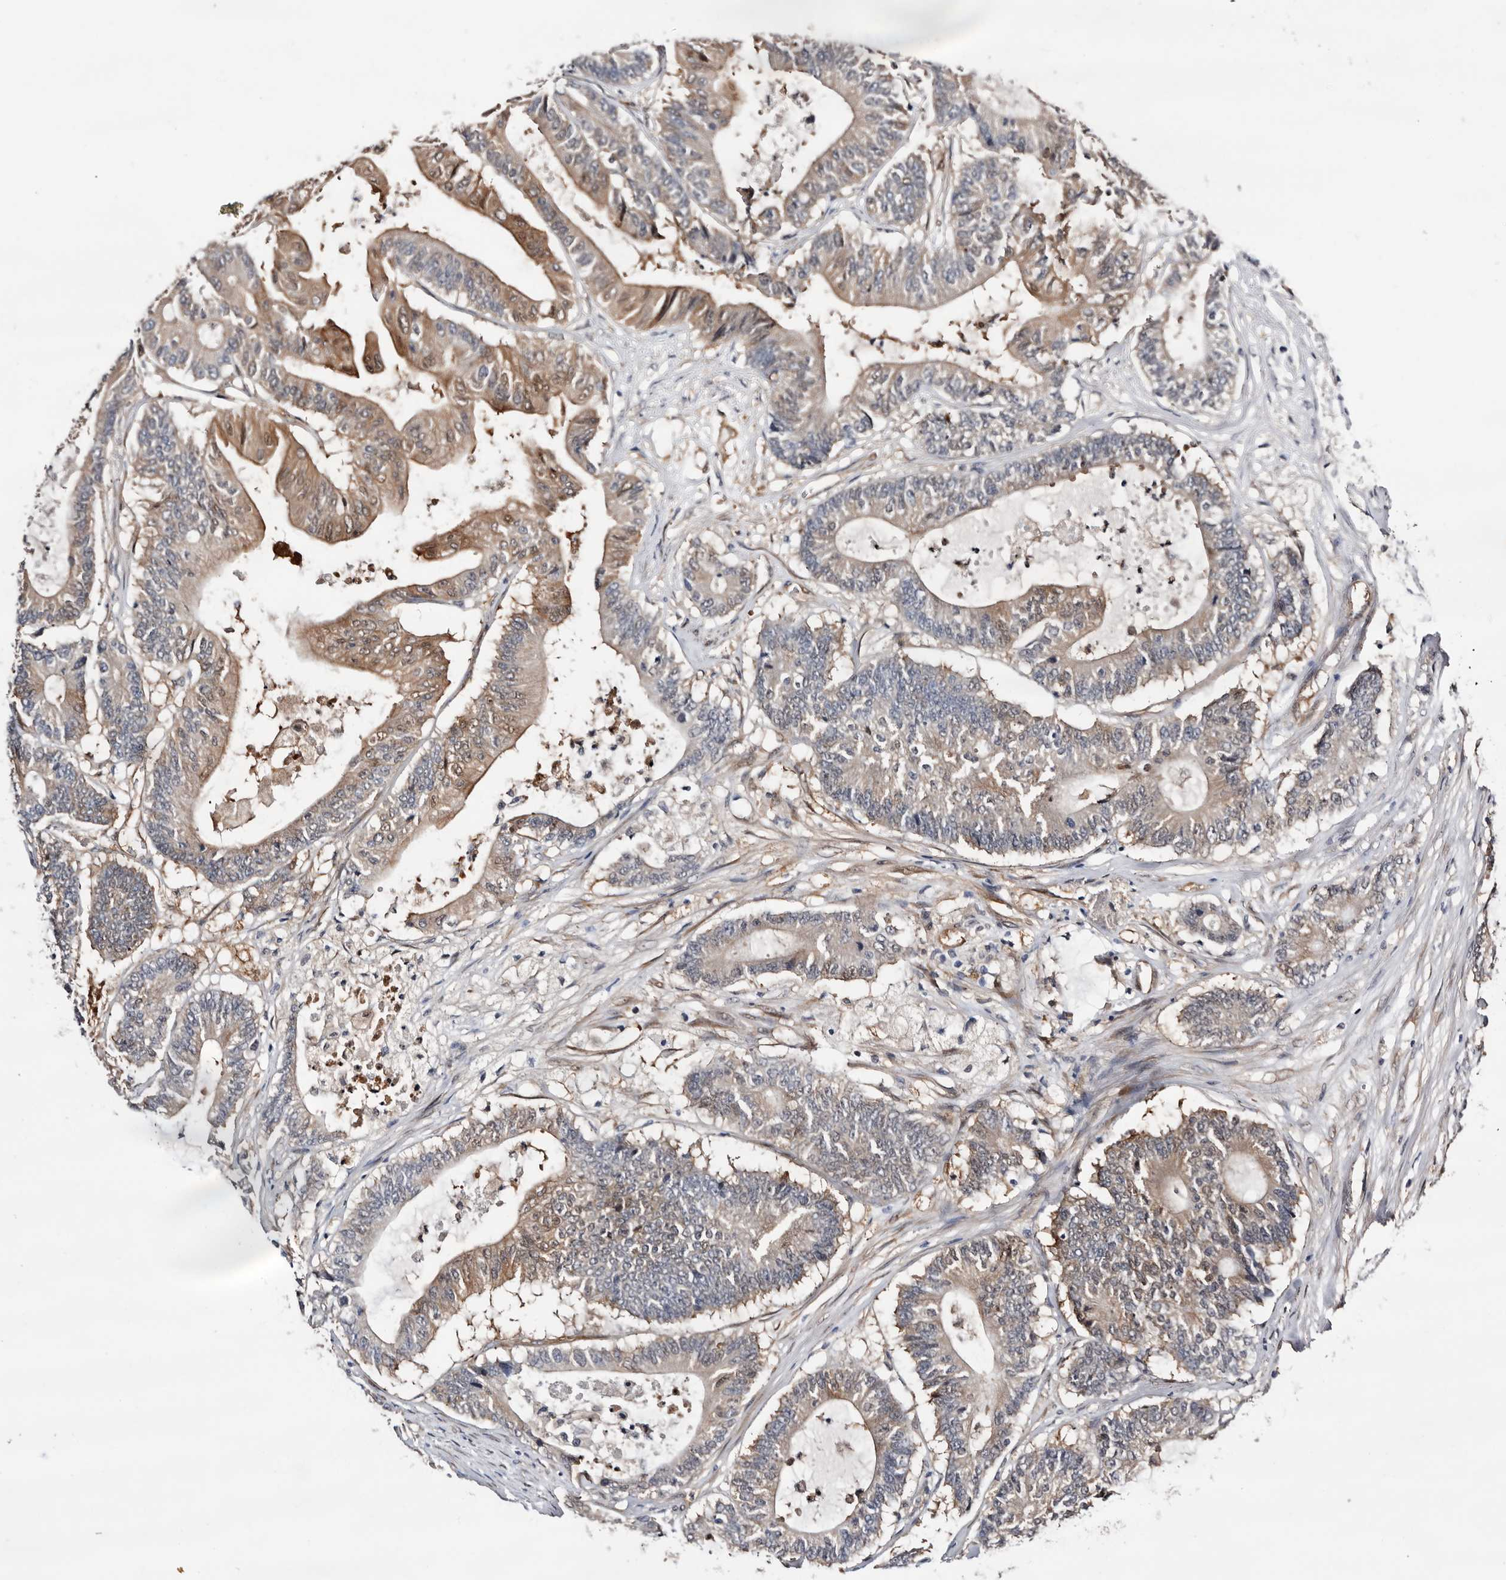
{"staining": {"intensity": "moderate", "quantity": "25%-75%", "location": "cytoplasmic/membranous,nuclear"}, "tissue": "colorectal cancer", "cell_type": "Tumor cells", "image_type": "cancer", "snomed": [{"axis": "morphology", "description": "Adenocarcinoma, NOS"}, {"axis": "topography", "description": "Colon"}], "caption": "Immunohistochemical staining of colorectal cancer exhibits medium levels of moderate cytoplasmic/membranous and nuclear expression in about 25%-75% of tumor cells. Nuclei are stained in blue.", "gene": "TP53I3", "patient": {"sex": "female", "age": 84}}